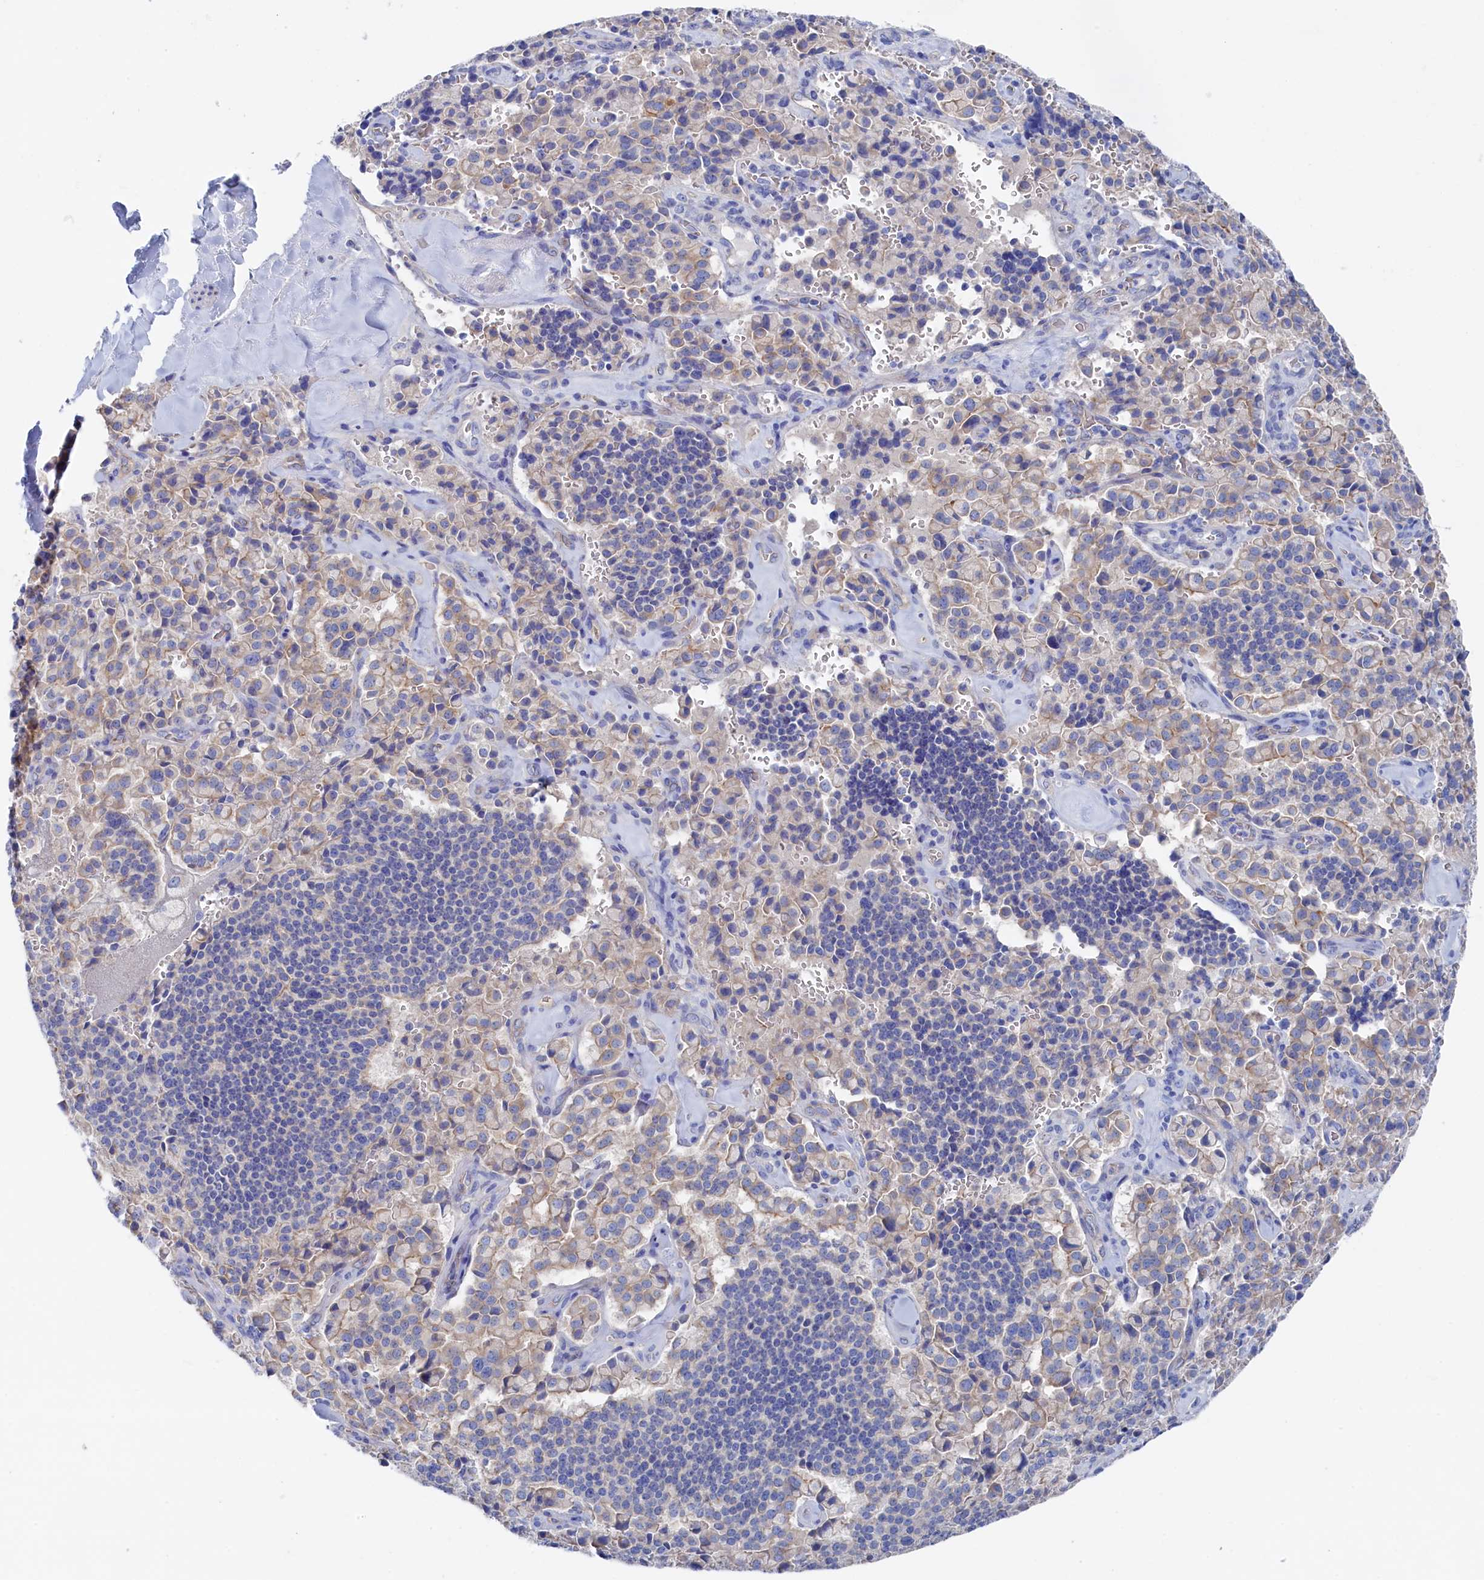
{"staining": {"intensity": "weak", "quantity": "<25%", "location": "cytoplasmic/membranous"}, "tissue": "pancreatic cancer", "cell_type": "Tumor cells", "image_type": "cancer", "snomed": [{"axis": "morphology", "description": "Adenocarcinoma, NOS"}, {"axis": "topography", "description": "Pancreas"}], "caption": "Immunohistochemistry (IHC) image of human pancreatic cancer (adenocarcinoma) stained for a protein (brown), which reveals no staining in tumor cells.", "gene": "TMOD2", "patient": {"sex": "male", "age": 65}}